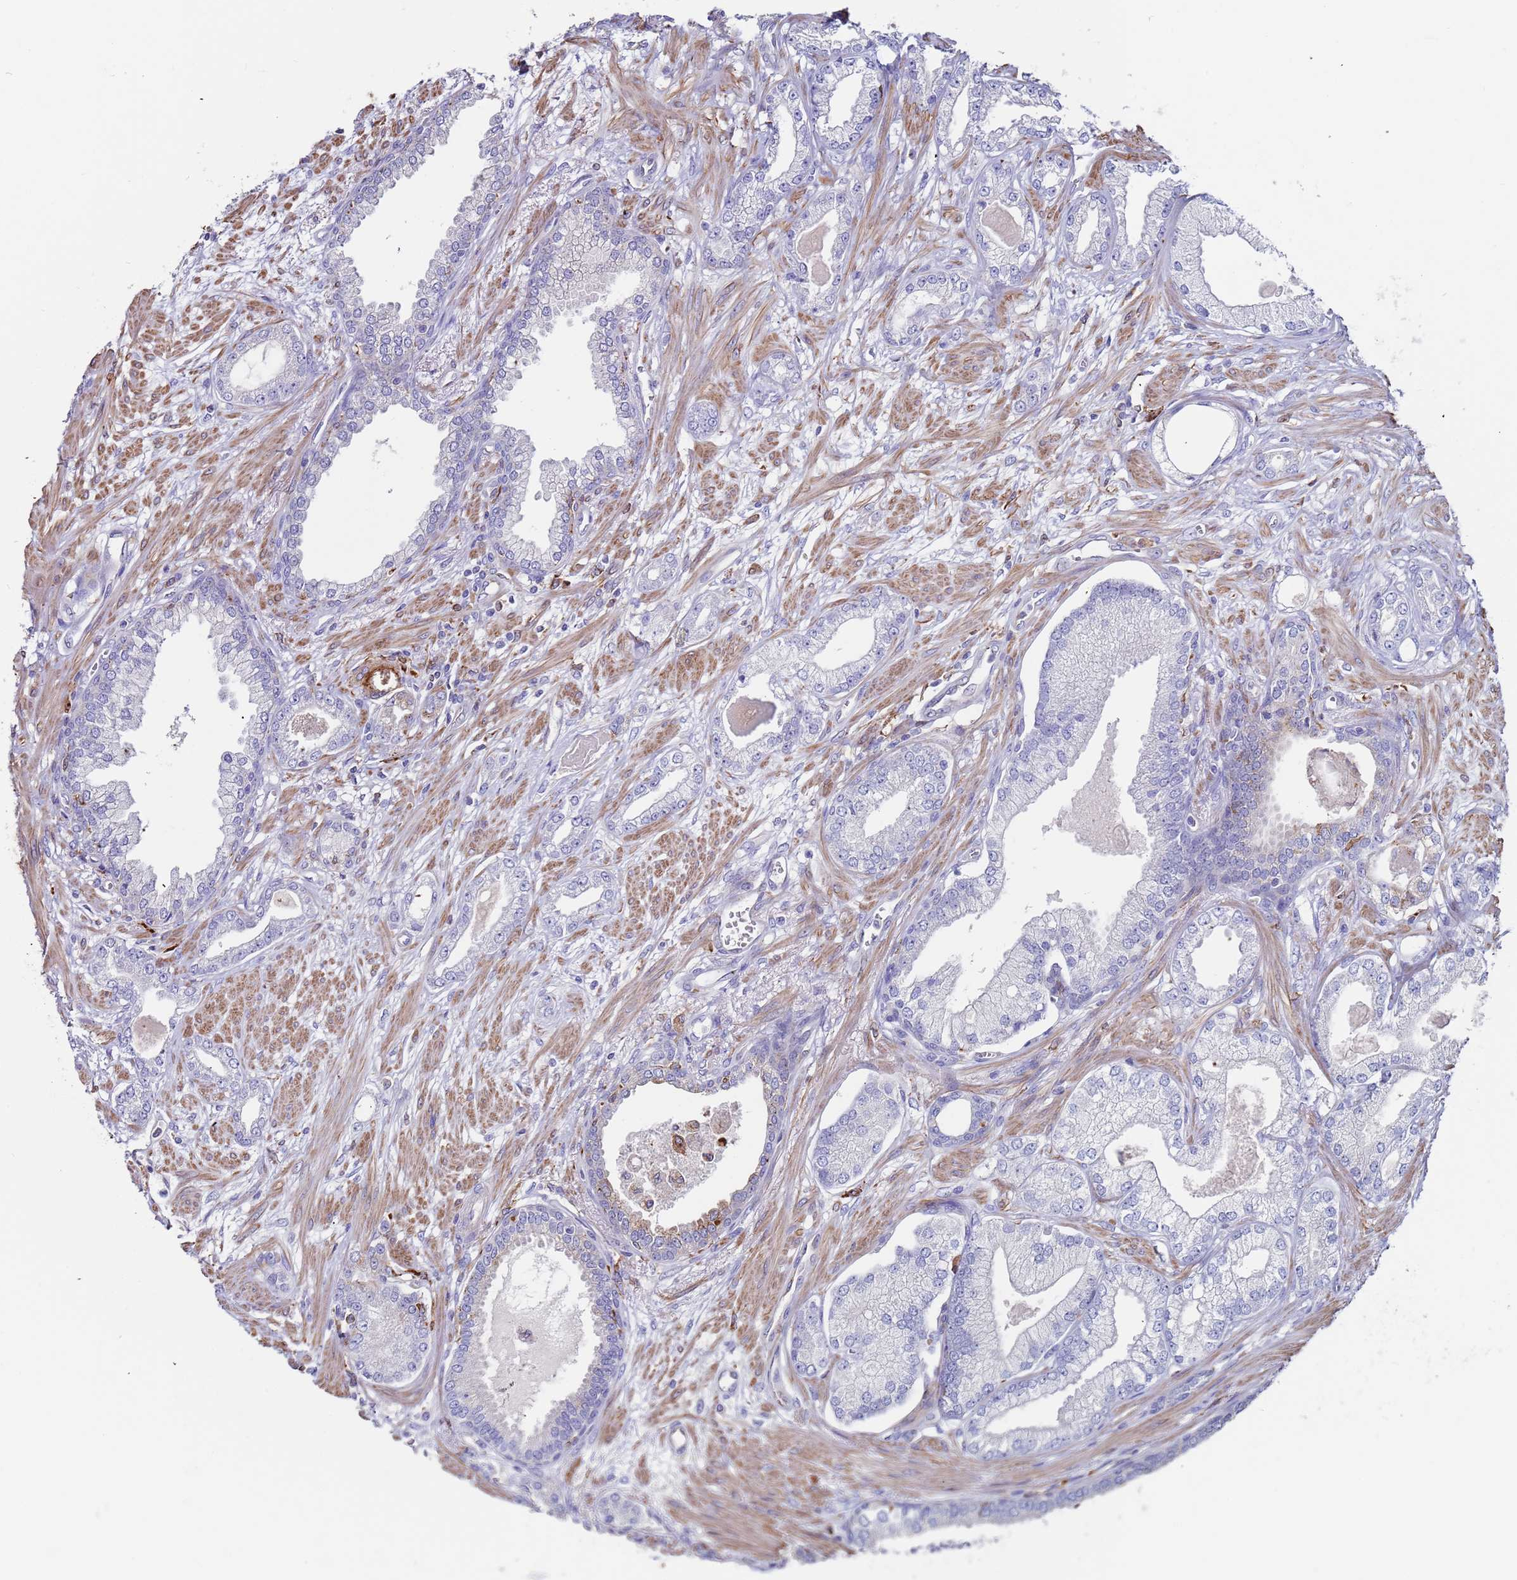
{"staining": {"intensity": "negative", "quantity": "none", "location": "none"}, "tissue": "prostate cancer", "cell_type": "Tumor cells", "image_type": "cancer", "snomed": [{"axis": "morphology", "description": "Adenocarcinoma, Low grade"}, {"axis": "topography", "description": "Prostate"}], "caption": "A high-resolution histopathology image shows immunohistochemistry (IHC) staining of prostate low-grade adenocarcinoma, which displays no significant expression in tumor cells. Nuclei are stained in blue.", "gene": "GREB1L", "patient": {"sex": "male", "age": 64}}